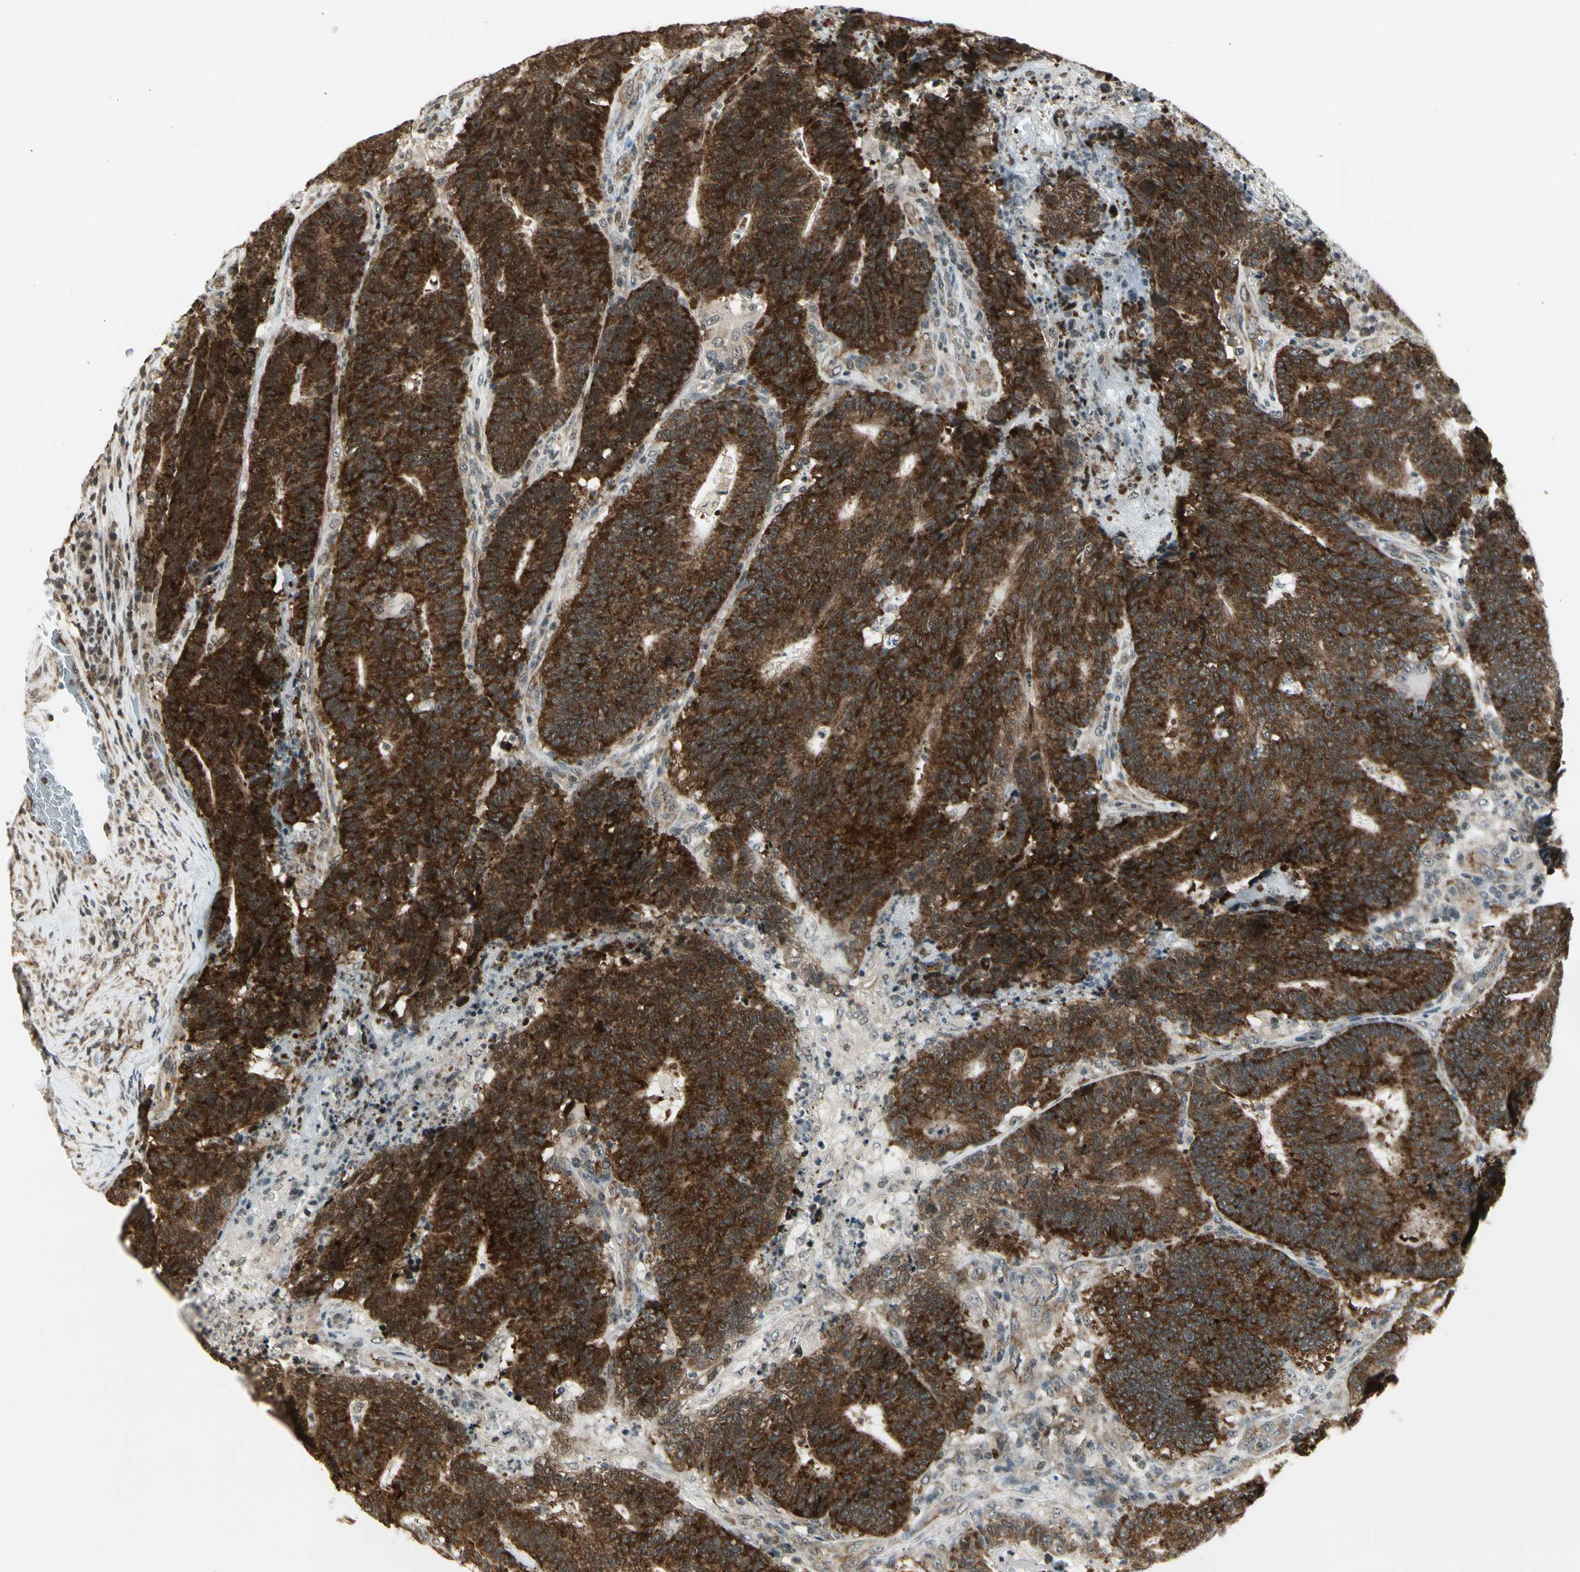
{"staining": {"intensity": "strong", "quantity": ">75%", "location": "cytoplasmic/membranous"}, "tissue": "colorectal cancer", "cell_type": "Tumor cells", "image_type": "cancer", "snomed": [{"axis": "morphology", "description": "Normal tissue, NOS"}, {"axis": "morphology", "description": "Adenocarcinoma, NOS"}, {"axis": "topography", "description": "Colon"}], "caption": "Immunohistochemical staining of human colorectal adenocarcinoma shows high levels of strong cytoplasmic/membranous protein staining in about >75% of tumor cells. (Brightfield microscopy of DAB IHC at high magnification).", "gene": "SMN2", "patient": {"sex": "female", "age": 75}}